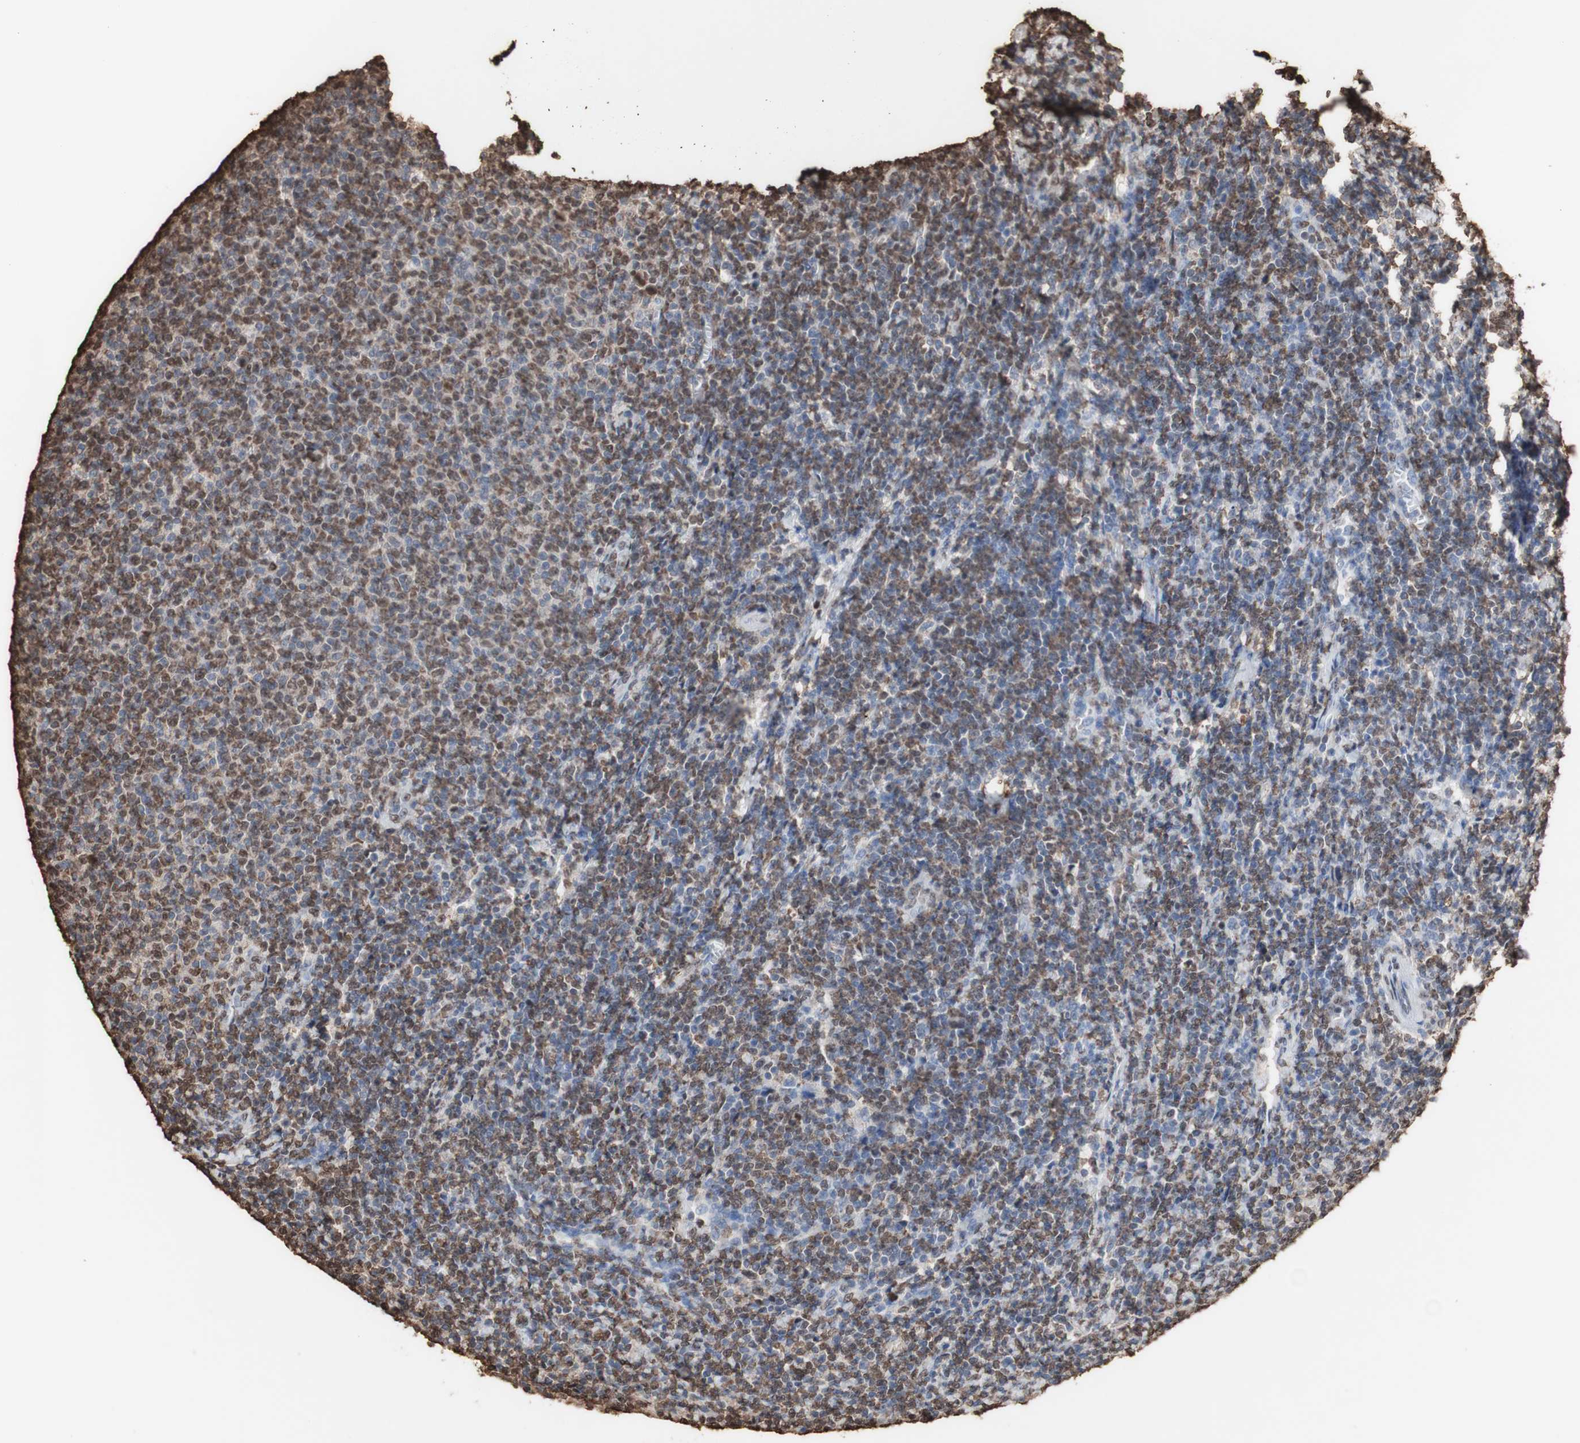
{"staining": {"intensity": "strong", "quantity": "25%-75%", "location": "cytoplasmic/membranous,nuclear"}, "tissue": "lymphoma", "cell_type": "Tumor cells", "image_type": "cancer", "snomed": [{"axis": "morphology", "description": "Malignant lymphoma, non-Hodgkin's type, Low grade"}, {"axis": "topography", "description": "Lymph node"}], "caption": "Low-grade malignant lymphoma, non-Hodgkin's type stained with a protein marker exhibits strong staining in tumor cells.", "gene": "PIDD1", "patient": {"sex": "male", "age": 66}}